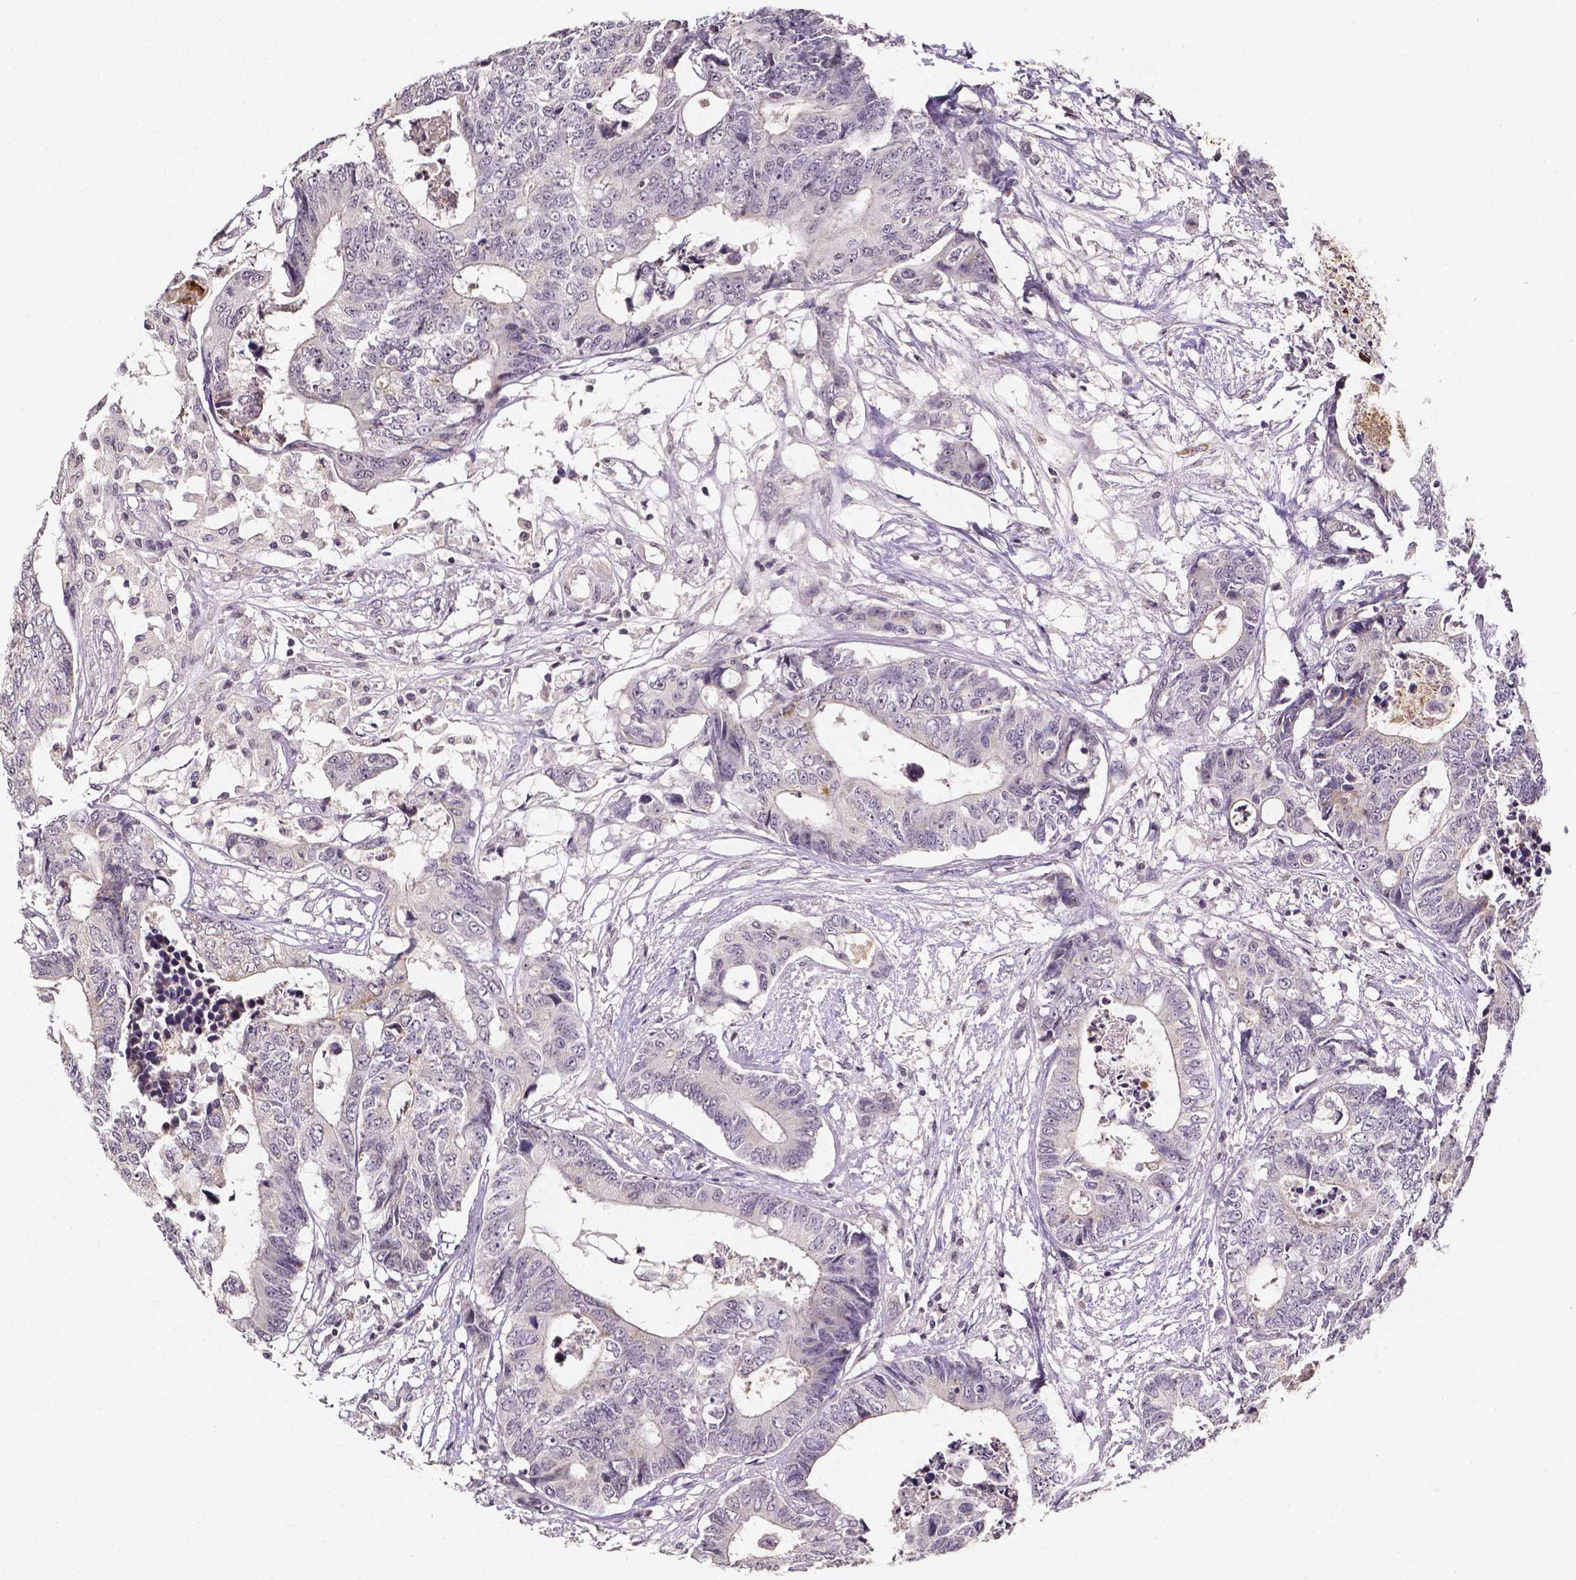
{"staining": {"intensity": "negative", "quantity": "none", "location": "none"}, "tissue": "colorectal cancer", "cell_type": "Tumor cells", "image_type": "cancer", "snomed": [{"axis": "morphology", "description": "Adenocarcinoma, NOS"}, {"axis": "topography", "description": "Colon"}], "caption": "A high-resolution histopathology image shows immunohistochemistry staining of colorectal cancer (adenocarcinoma), which displays no significant staining in tumor cells.", "gene": "NRGN", "patient": {"sex": "female", "age": 48}}